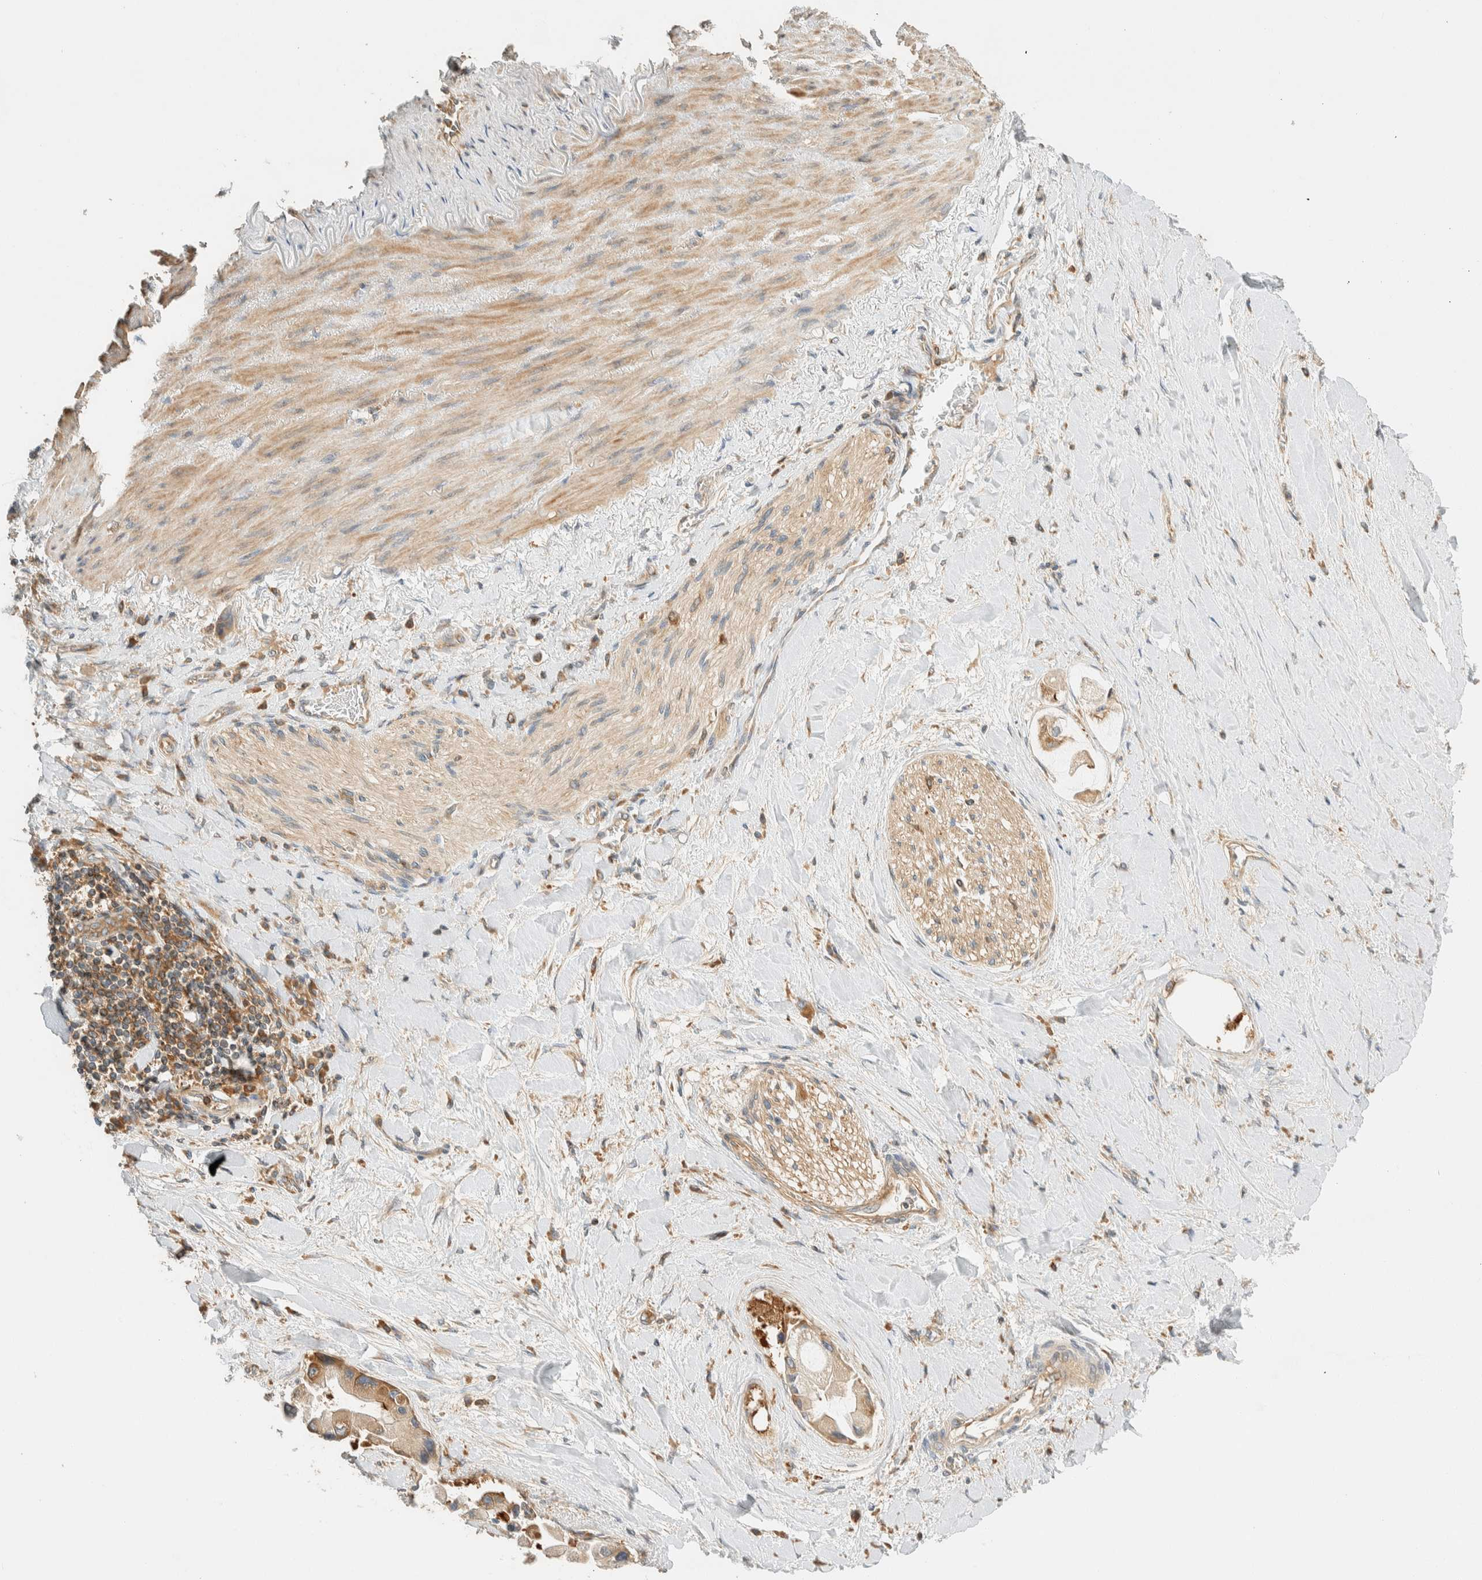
{"staining": {"intensity": "moderate", "quantity": ">75%", "location": "cytoplasmic/membranous"}, "tissue": "liver cancer", "cell_type": "Tumor cells", "image_type": "cancer", "snomed": [{"axis": "morphology", "description": "Cholangiocarcinoma"}, {"axis": "topography", "description": "Liver"}], "caption": "The photomicrograph displays staining of cholangiocarcinoma (liver), revealing moderate cytoplasmic/membranous protein positivity (brown color) within tumor cells. (DAB IHC, brown staining for protein, blue staining for nuclei).", "gene": "ARFGEF1", "patient": {"sex": "male", "age": 50}}